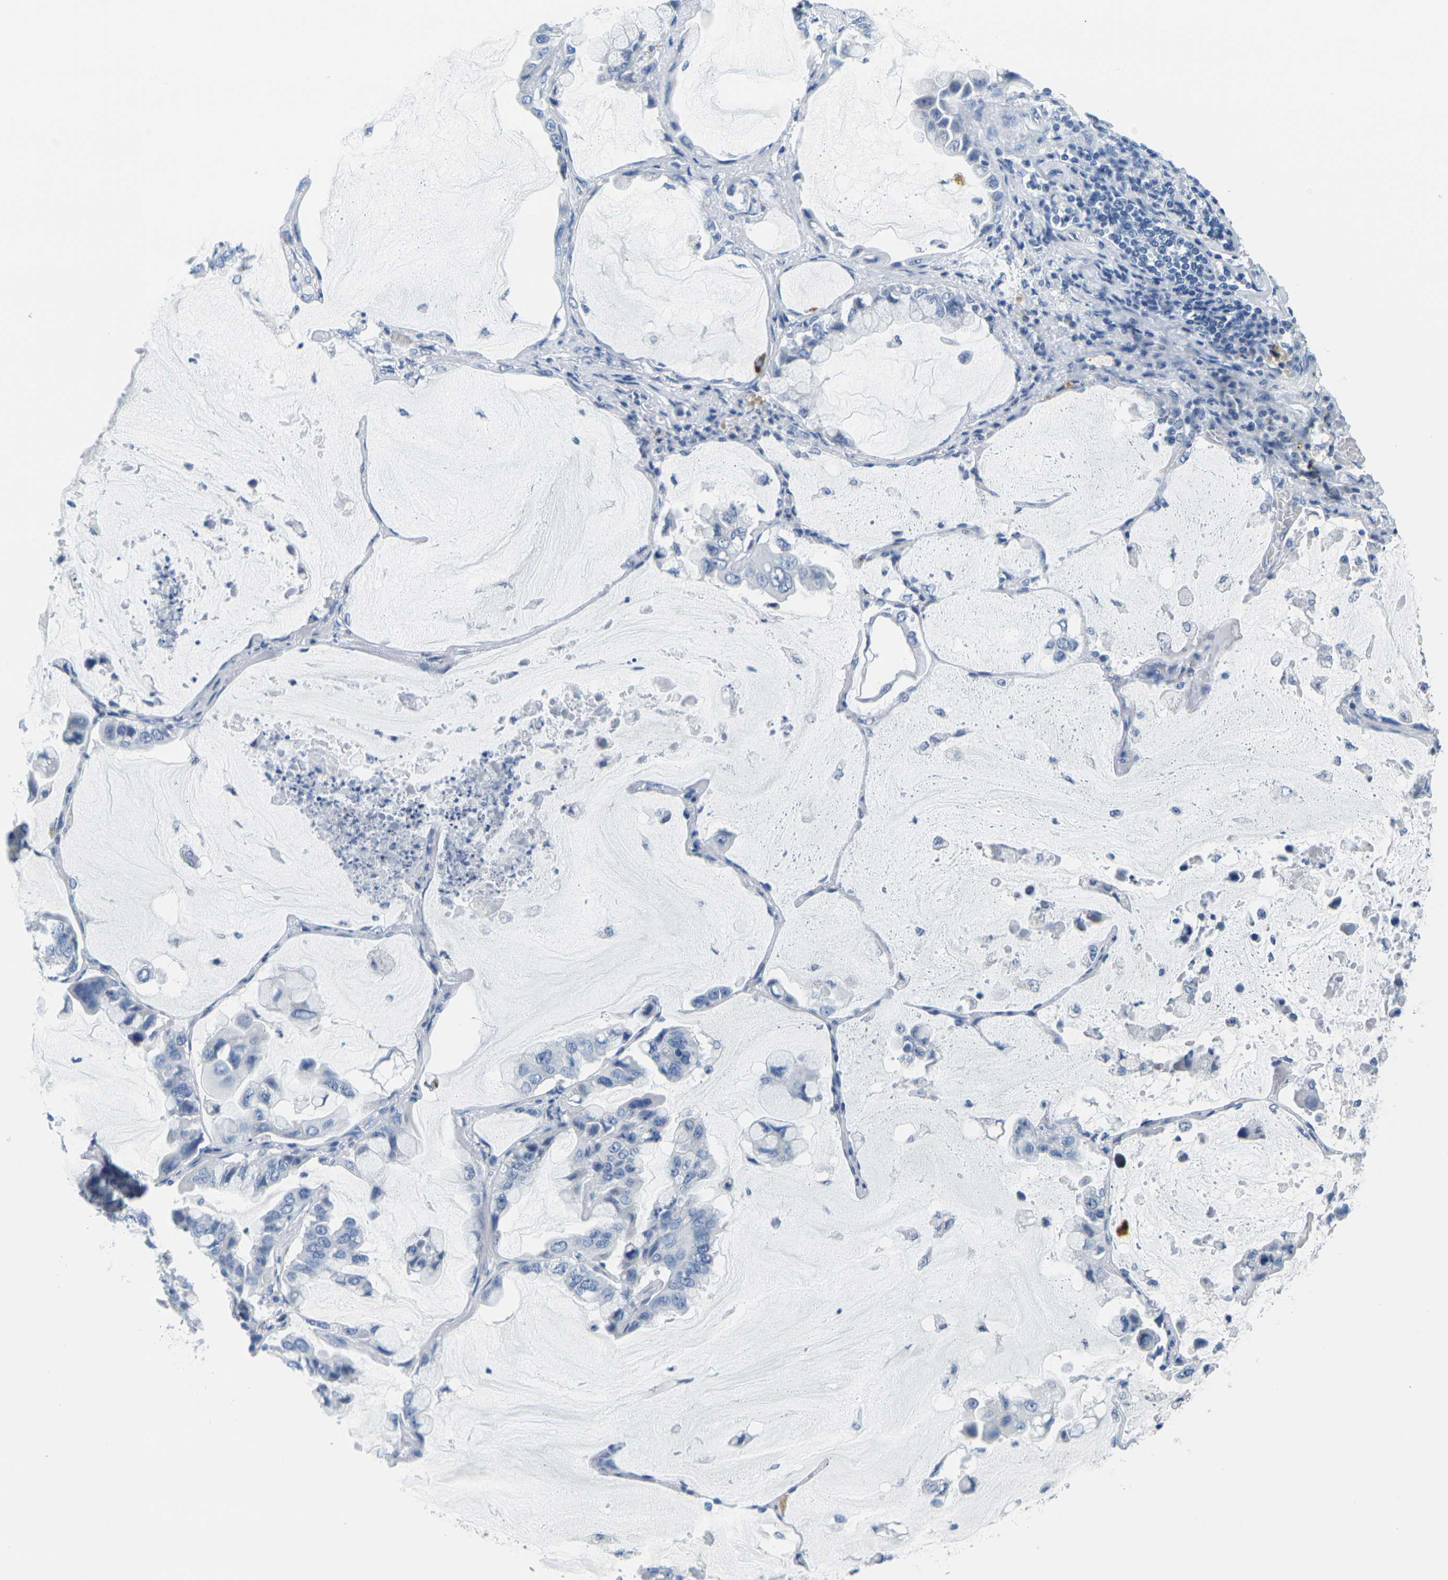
{"staining": {"intensity": "negative", "quantity": "none", "location": "none"}, "tissue": "lung cancer", "cell_type": "Tumor cells", "image_type": "cancer", "snomed": [{"axis": "morphology", "description": "Adenocarcinoma, NOS"}, {"axis": "topography", "description": "Lung"}], "caption": "High power microscopy photomicrograph of an immunohistochemistry (IHC) micrograph of lung cancer, revealing no significant staining in tumor cells.", "gene": "GPR15", "patient": {"sex": "male", "age": 64}}